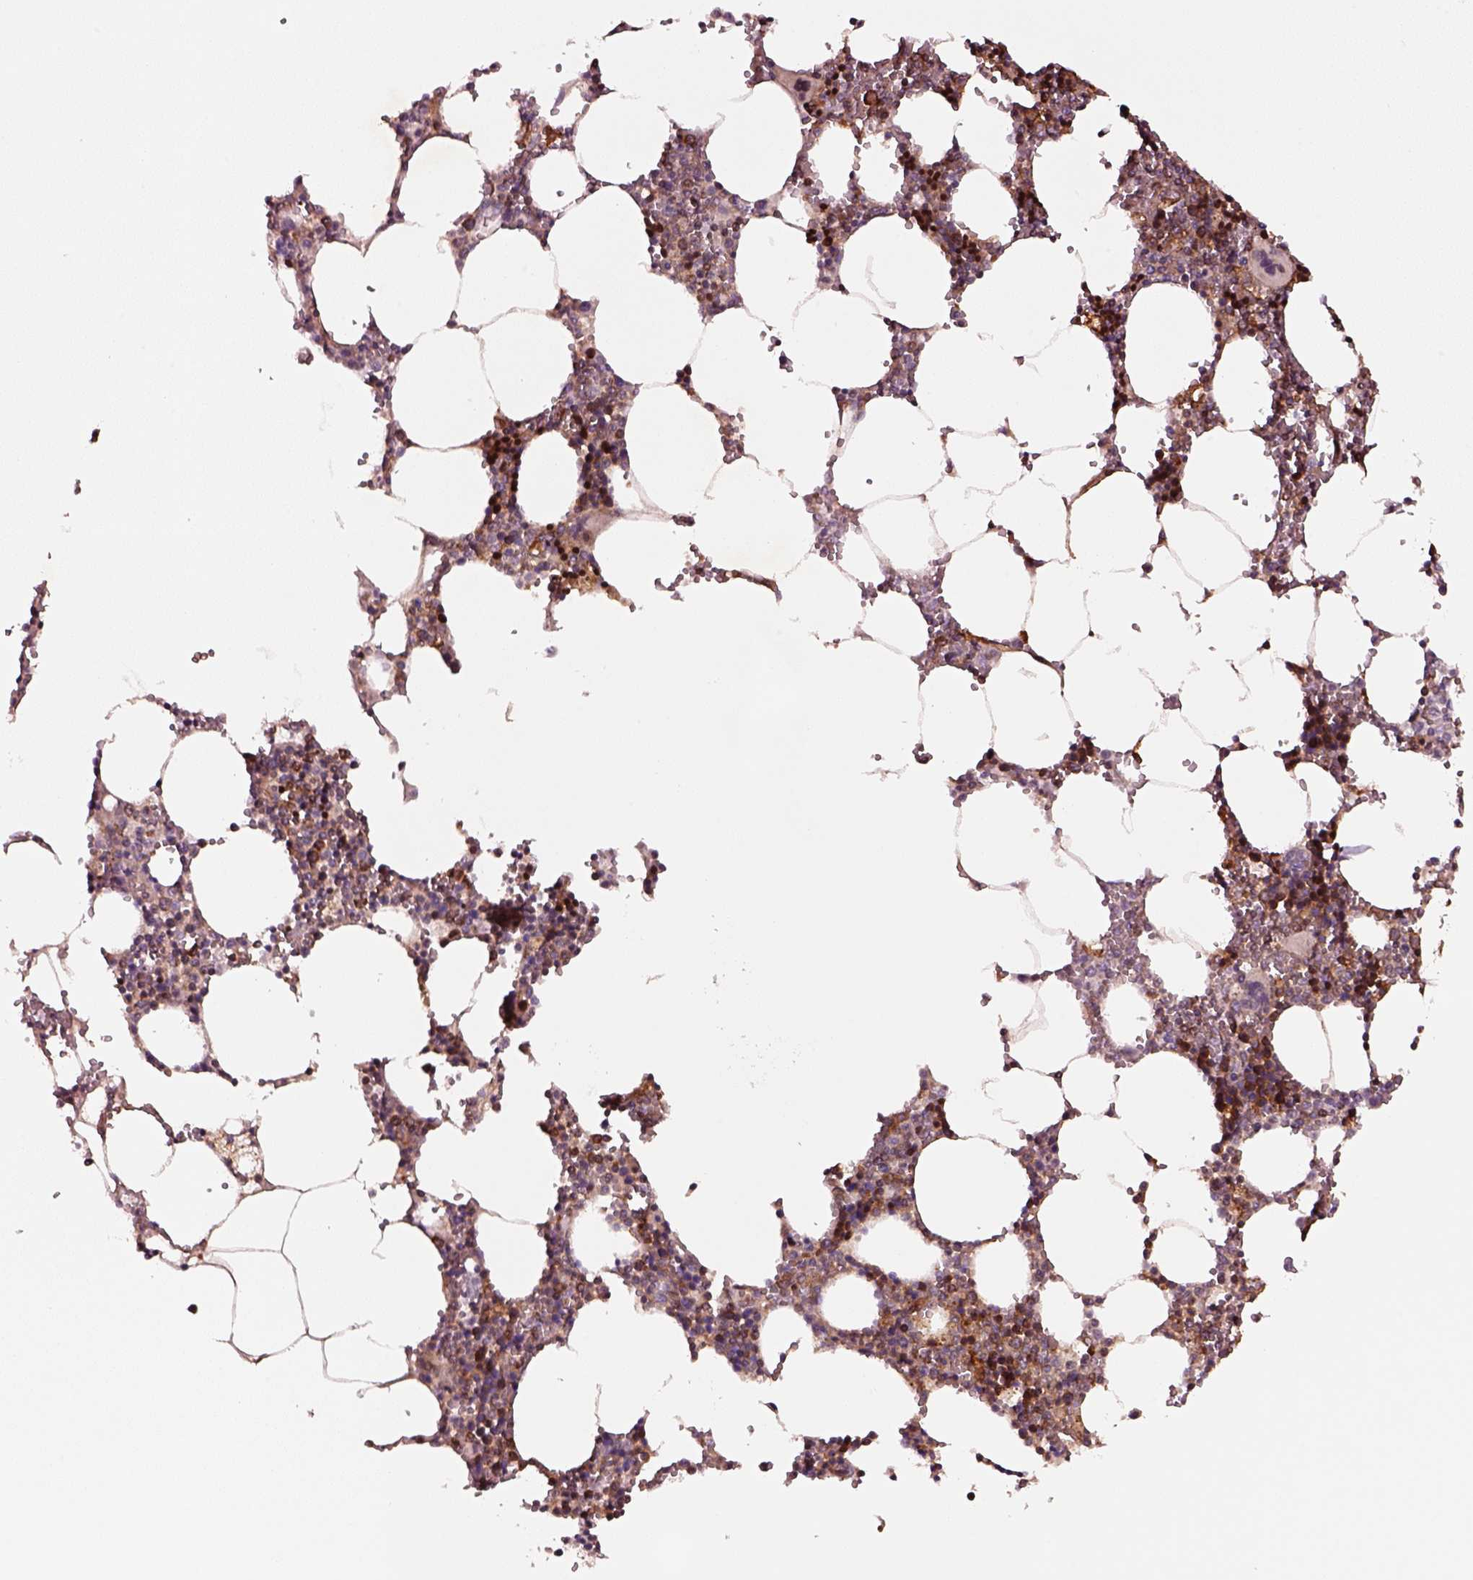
{"staining": {"intensity": "strong", "quantity": "<25%", "location": "cytoplasmic/membranous"}, "tissue": "bone marrow", "cell_type": "Hematopoietic cells", "image_type": "normal", "snomed": [{"axis": "morphology", "description": "Normal tissue, NOS"}, {"axis": "topography", "description": "Bone marrow"}], "caption": "Immunohistochemistry (IHC) of normal bone marrow reveals medium levels of strong cytoplasmic/membranous positivity in about <25% of hematopoietic cells.", "gene": "WASHC2A", "patient": {"sex": "male", "age": 54}}